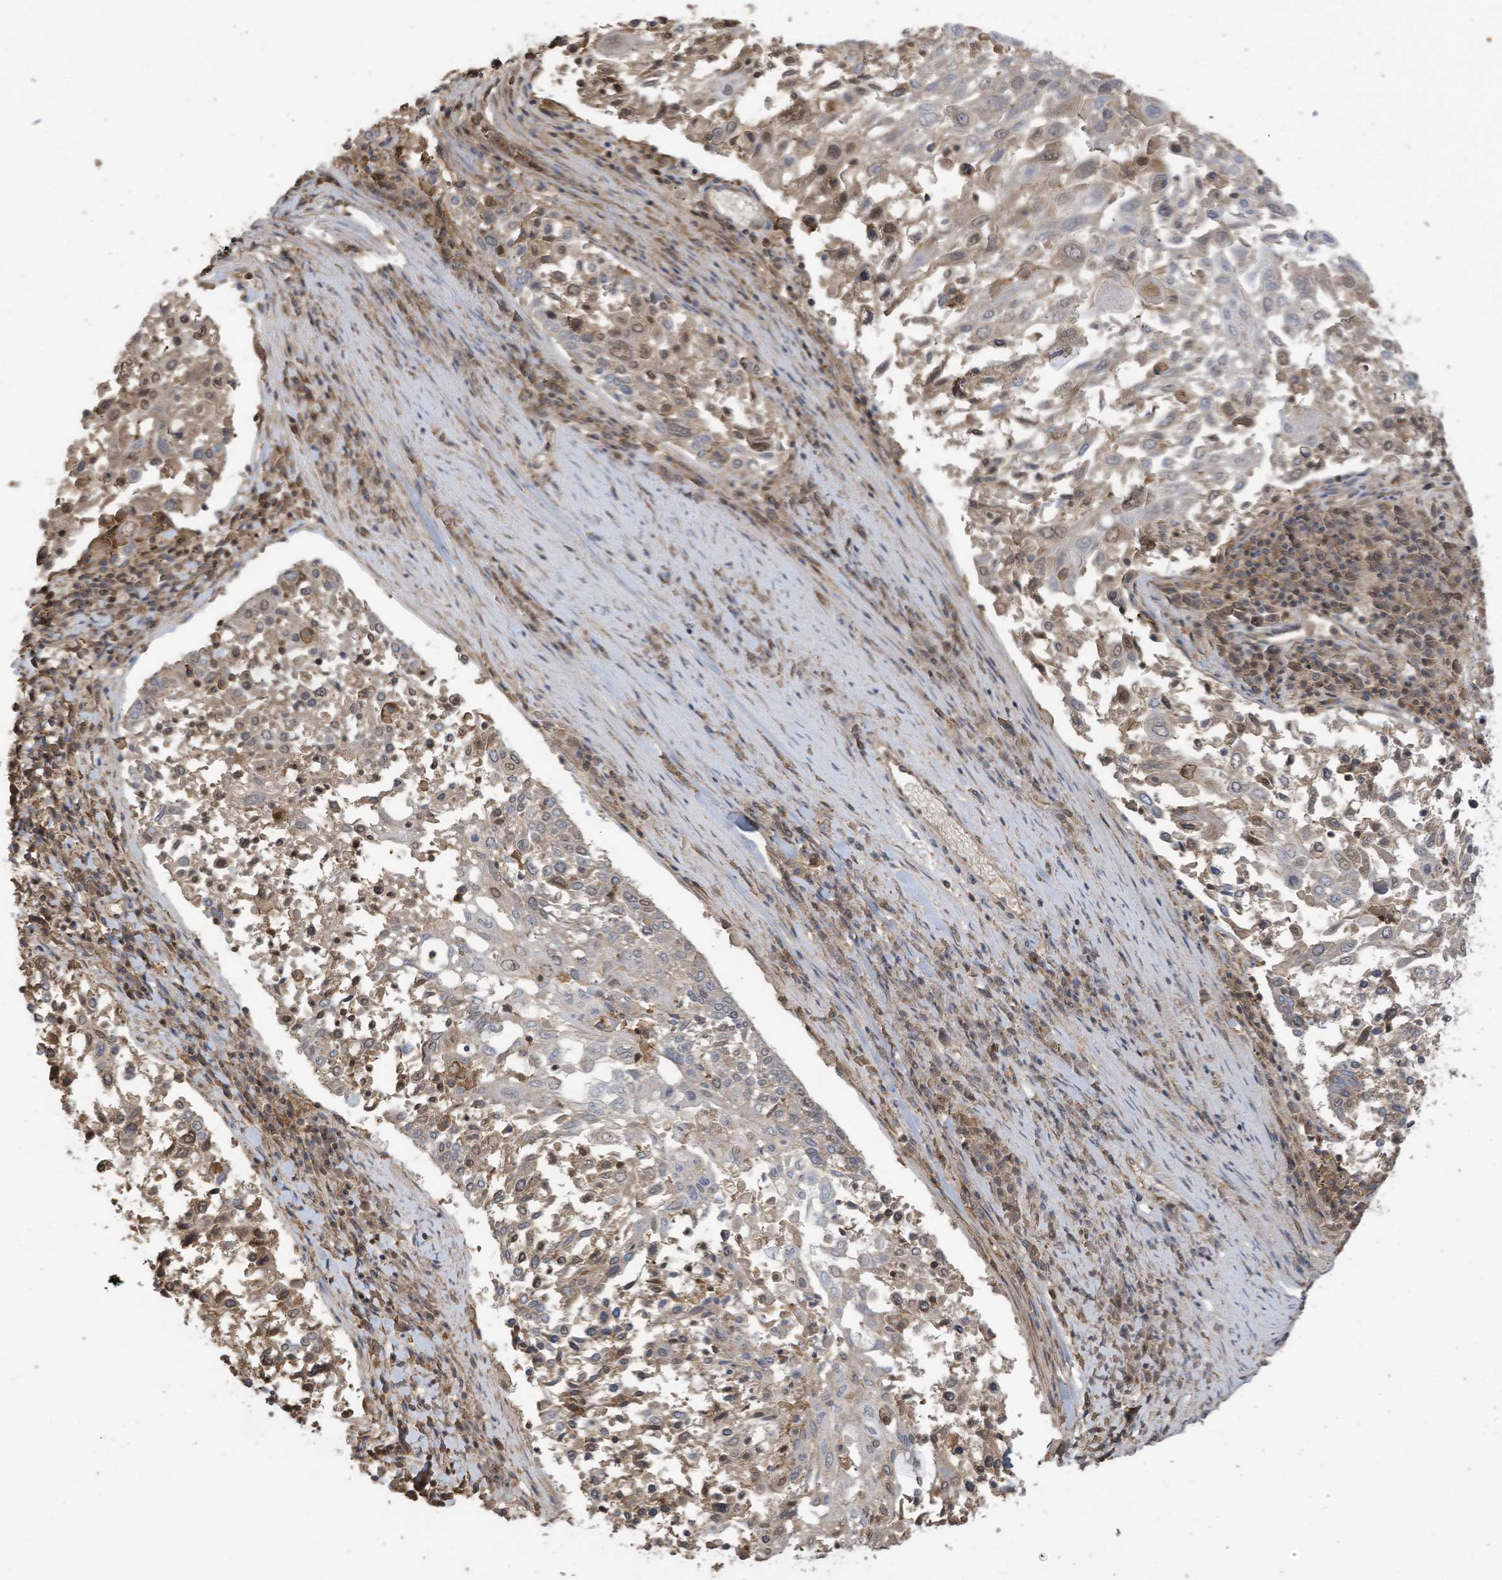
{"staining": {"intensity": "weak", "quantity": "25%-75%", "location": "cytoplasmic/membranous"}, "tissue": "lung cancer", "cell_type": "Tumor cells", "image_type": "cancer", "snomed": [{"axis": "morphology", "description": "Squamous cell carcinoma, NOS"}, {"axis": "topography", "description": "Lung"}], "caption": "Squamous cell carcinoma (lung) stained for a protein (brown) reveals weak cytoplasmic/membranous positive expression in approximately 25%-75% of tumor cells.", "gene": "COX10", "patient": {"sex": "male", "age": 65}}